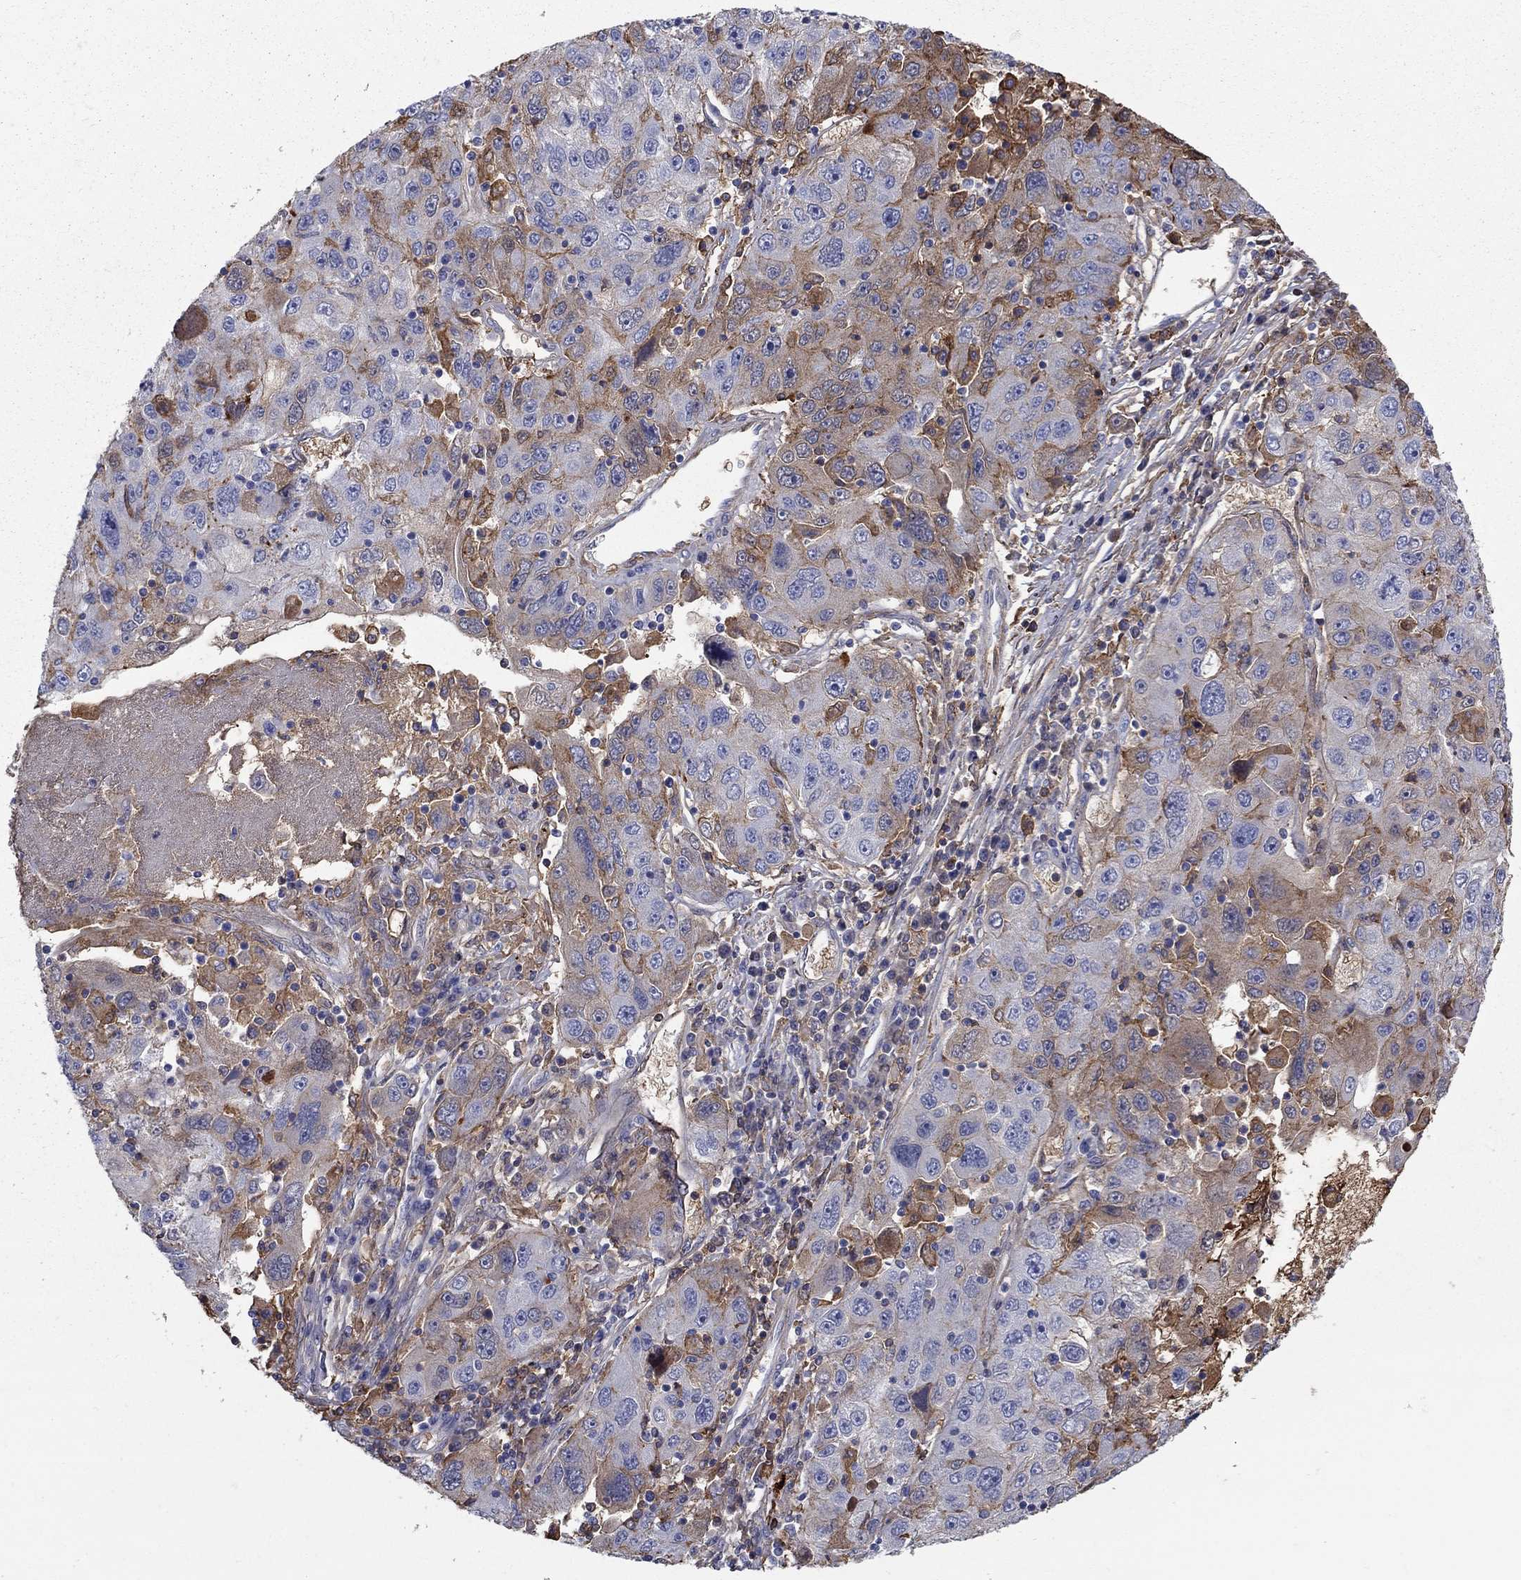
{"staining": {"intensity": "moderate", "quantity": "25%-75%", "location": "cytoplasmic/membranous"}, "tissue": "stomach cancer", "cell_type": "Tumor cells", "image_type": "cancer", "snomed": [{"axis": "morphology", "description": "Adenocarcinoma, NOS"}, {"axis": "topography", "description": "Stomach"}], "caption": "Protein staining reveals moderate cytoplasmic/membranous staining in approximately 25%-75% of tumor cells in stomach cancer (adenocarcinoma). The protein of interest is stained brown, and the nuclei are stained in blue (DAB IHC with brightfield microscopy, high magnification).", "gene": "HPX", "patient": {"sex": "male", "age": 56}}